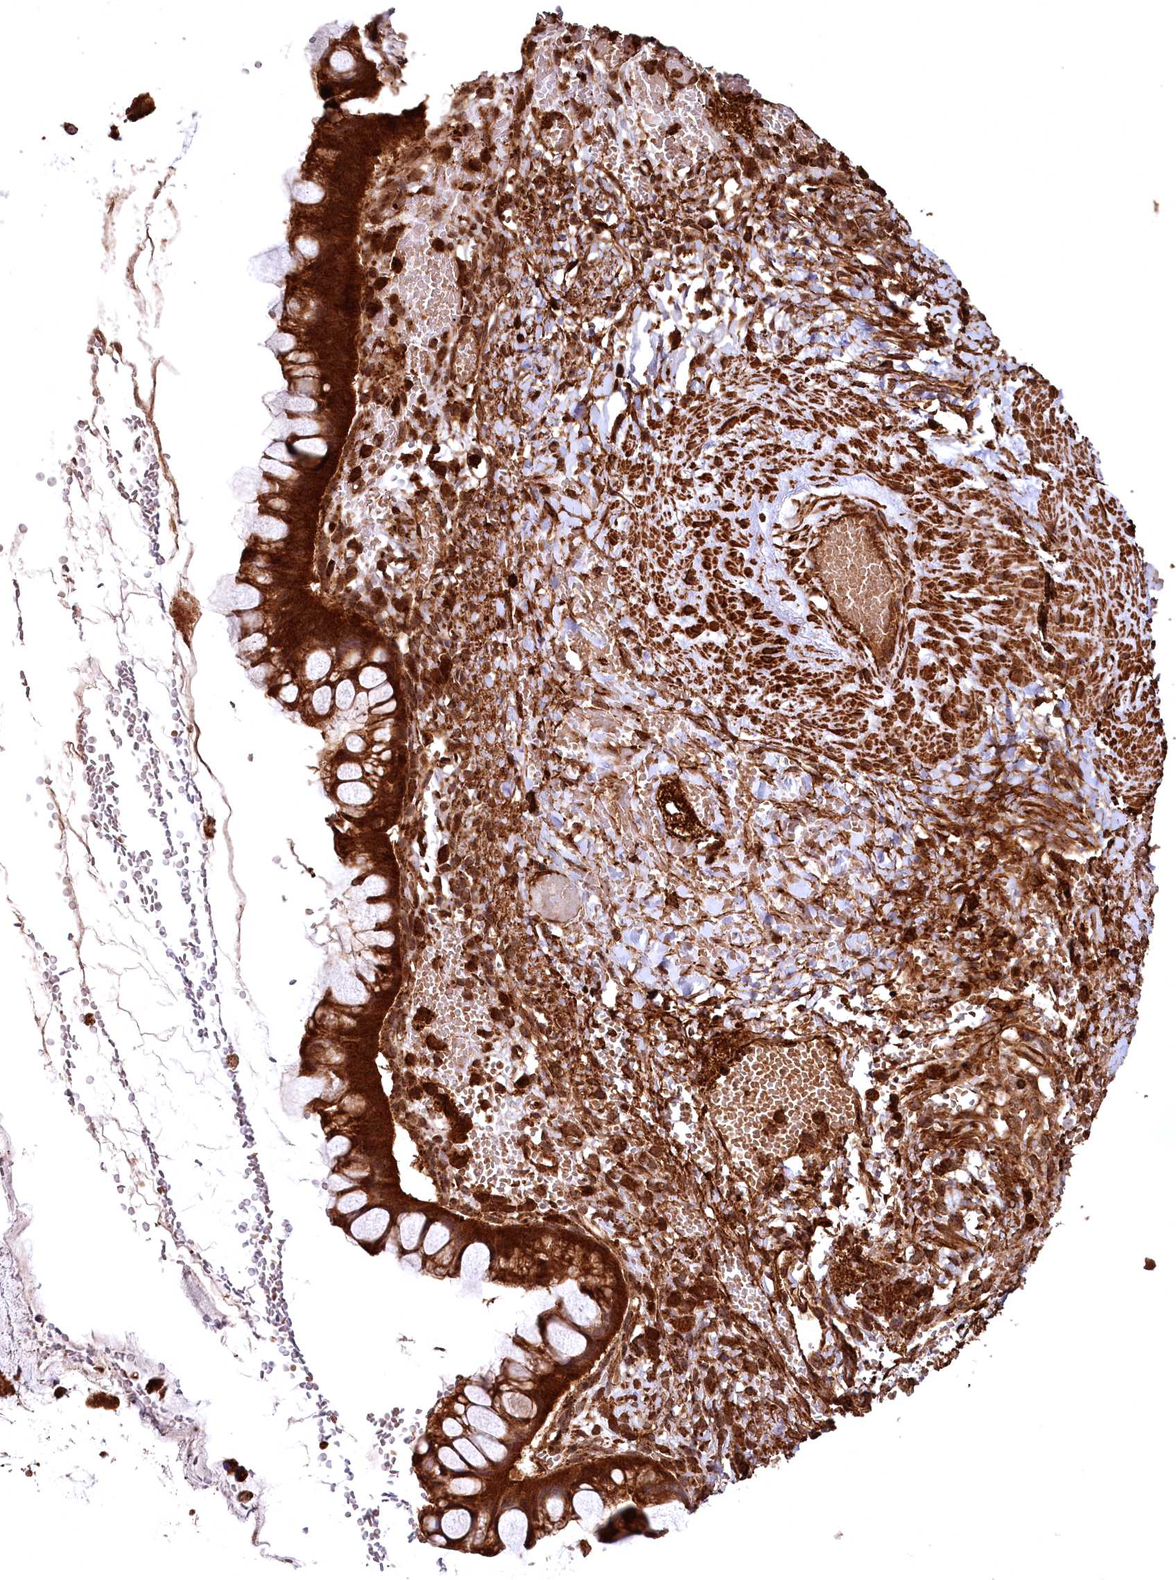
{"staining": {"intensity": "strong", "quantity": ">75%", "location": "cytoplasmic/membranous"}, "tissue": "ovarian cancer", "cell_type": "Tumor cells", "image_type": "cancer", "snomed": [{"axis": "morphology", "description": "Cystadenocarcinoma, mucinous, NOS"}, {"axis": "topography", "description": "Ovary"}], "caption": "Ovarian mucinous cystadenocarcinoma was stained to show a protein in brown. There is high levels of strong cytoplasmic/membranous positivity in approximately >75% of tumor cells.", "gene": "STUB1", "patient": {"sex": "female", "age": 73}}